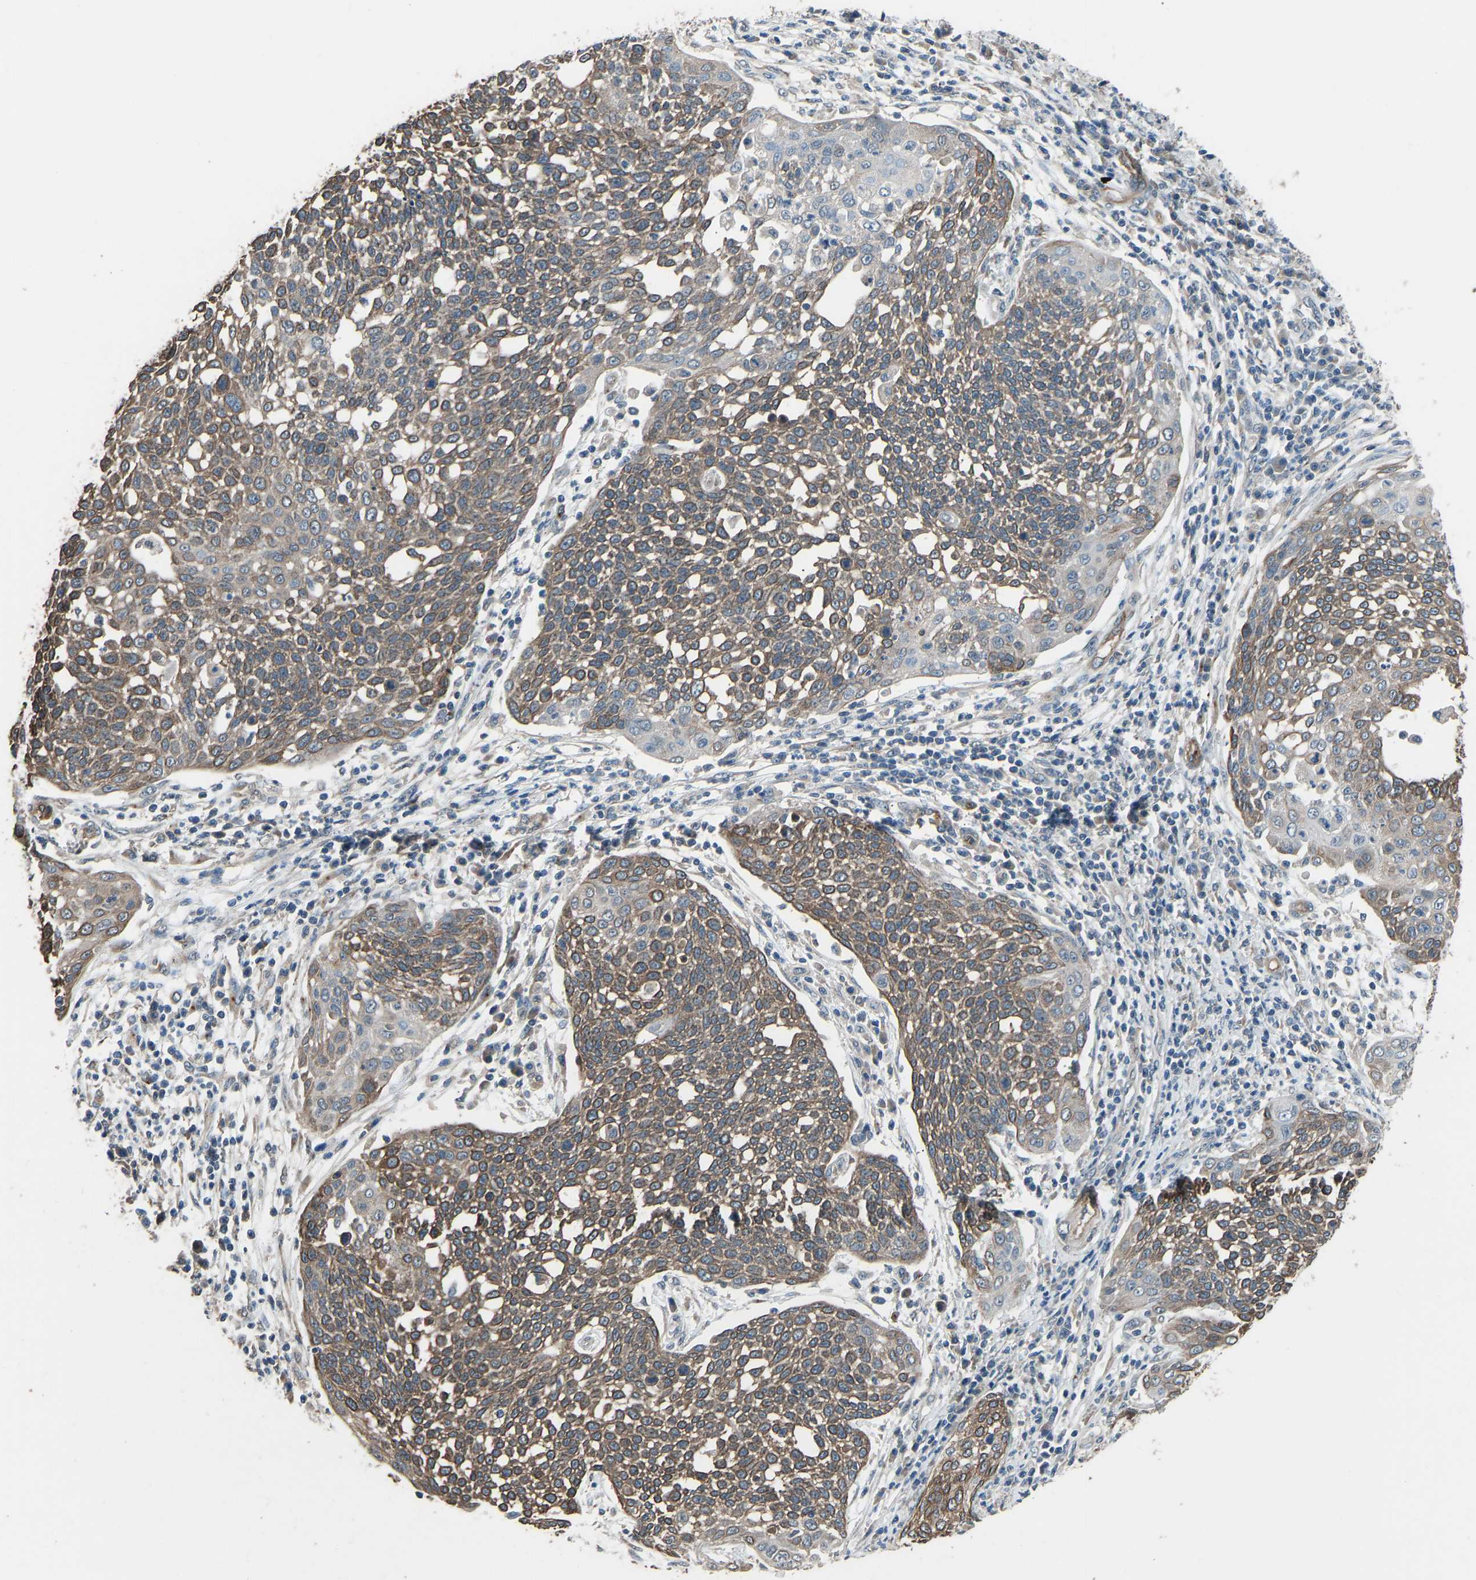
{"staining": {"intensity": "moderate", "quantity": ">75%", "location": "cytoplasmic/membranous"}, "tissue": "cervical cancer", "cell_type": "Tumor cells", "image_type": "cancer", "snomed": [{"axis": "morphology", "description": "Squamous cell carcinoma, NOS"}, {"axis": "topography", "description": "Cervix"}], "caption": "This histopathology image demonstrates immunohistochemistry (IHC) staining of human cervical squamous cell carcinoma, with medium moderate cytoplasmic/membranous expression in about >75% of tumor cells.", "gene": "SLC43A1", "patient": {"sex": "female", "age": 34}}